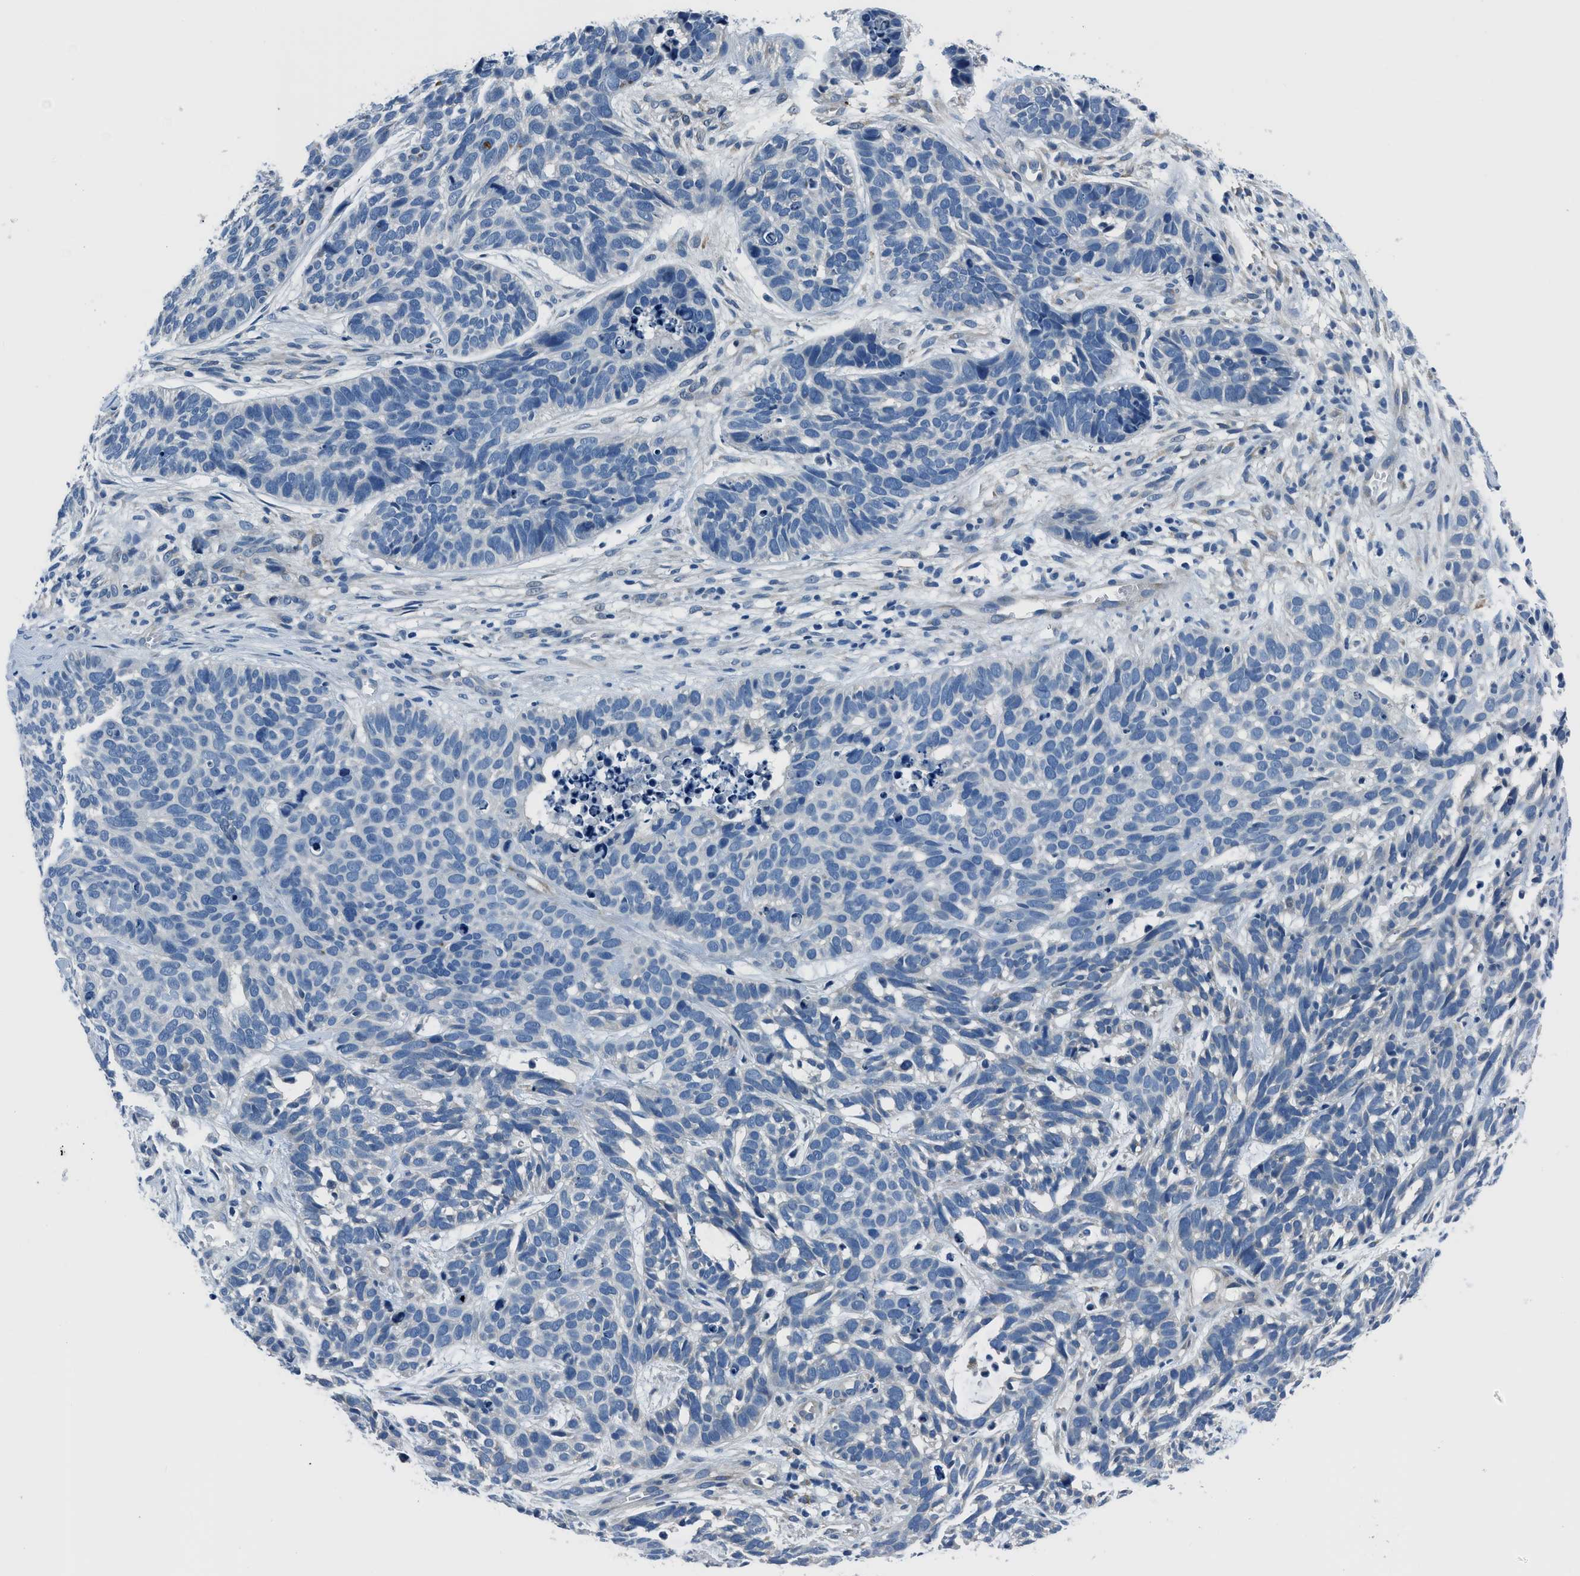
{"staining": {"intensity": "negative", "quantity": "none", "location": "none"}, "tissue": "skin cancer", "cell_type": "Tumor cells", "image_type": "cancer", "snomed": [{"axis": "morphology", "description": "Basal cell carcinoma"}, {"axis": "topography", "description": "Skin"}], "caption": "This is a photomicrograph of immunohistochemistry staining of skin basal cell carcinoma, which shows no positivity in tumor cells.", "gene": "GJA3", "patient": {"sex": "male", "age": 87}}